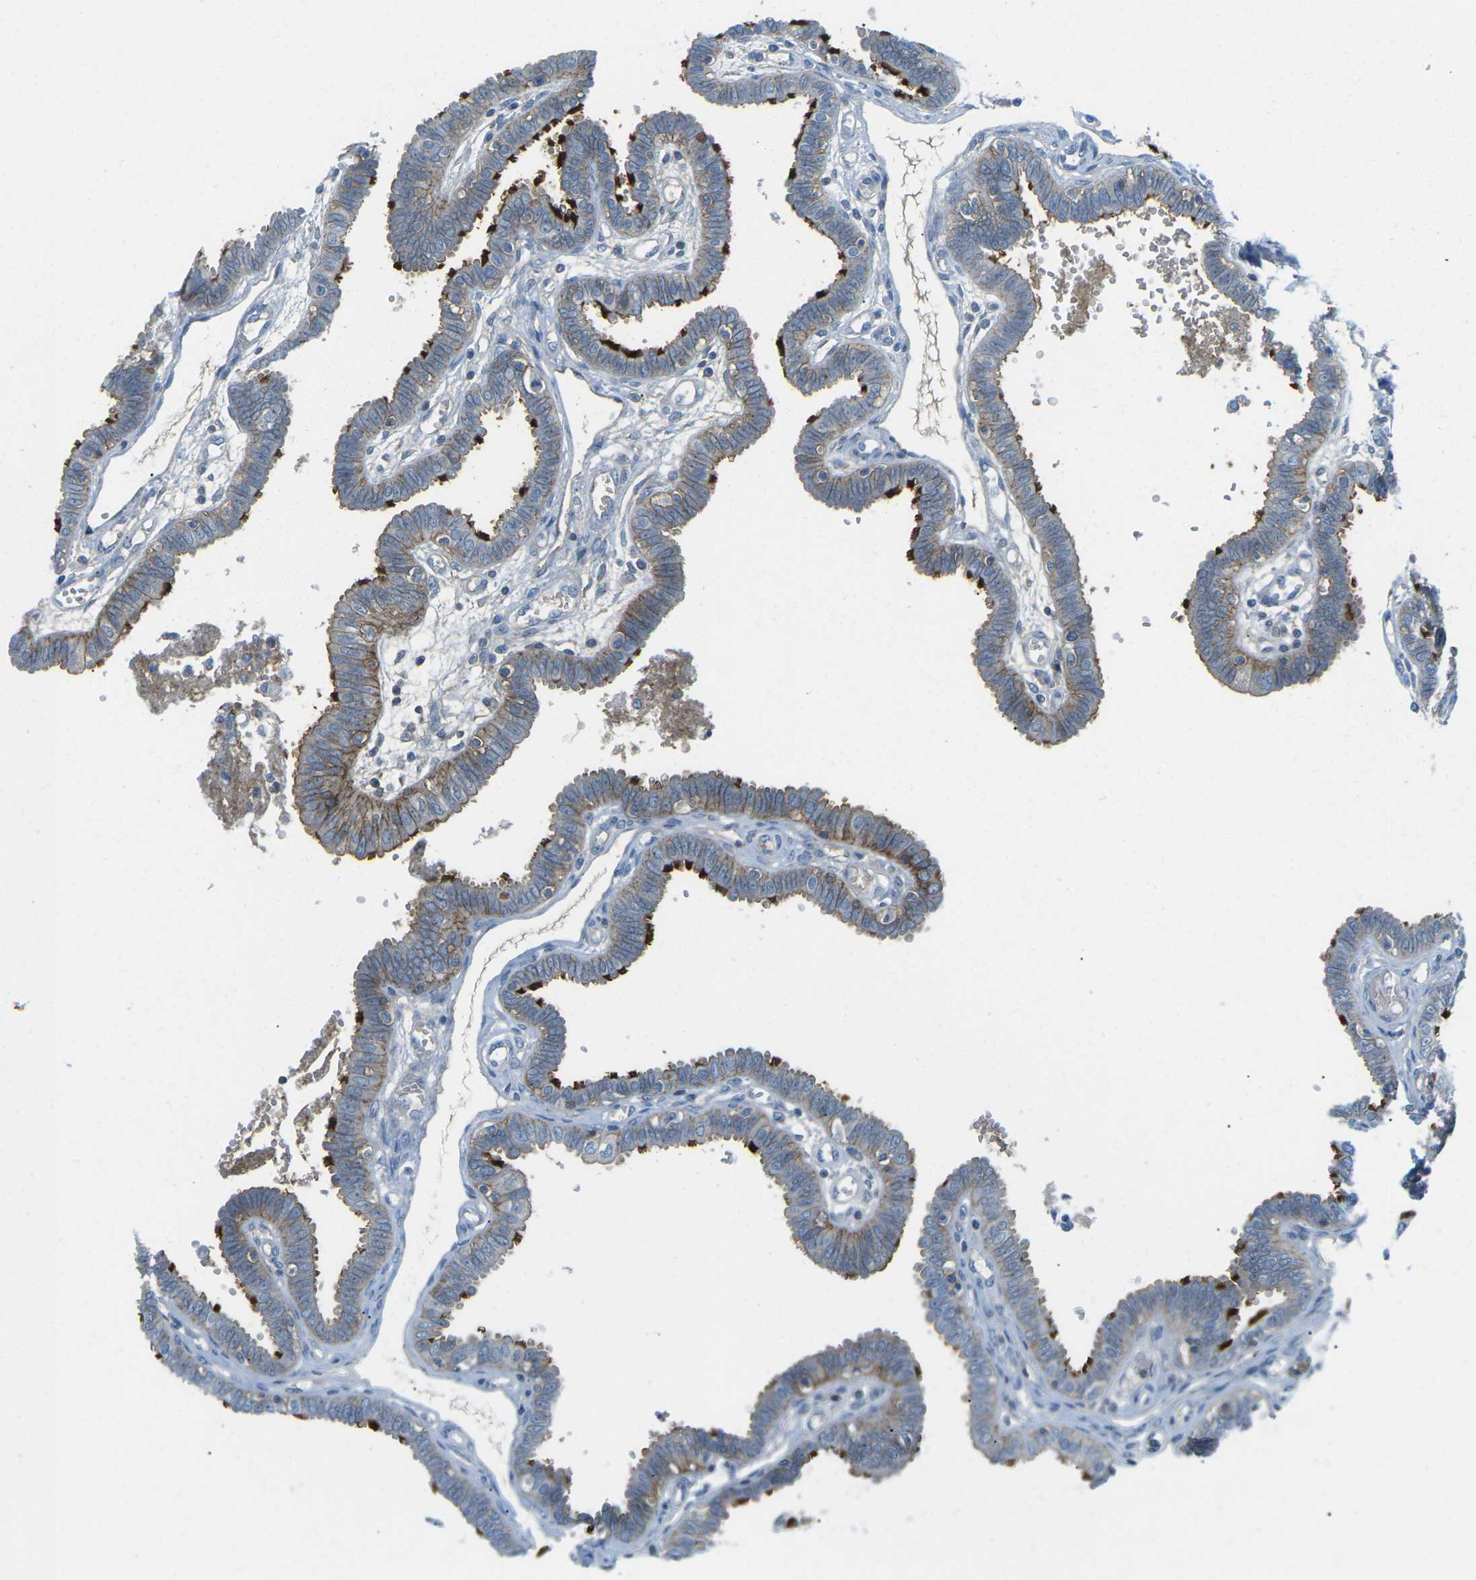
{"staining": {"intensity": "strong", "quantity": "25%-75%", "location": "cytoplasmic/membranous"}, "tissue": "fallopian tube", "cell_type": "Glandular cells", "image_type": "normal", "snomed": [{"axis": "morphology", "description": "Normal tissue, NOS"}, {"axis": "topography", "description": "Fallopian tube"}], "caption": "Immunohistochemistry (IHC) of unremarkable fallopian tube demonstrates high levels of strong cytoplasmic/membranous positivity in approximately 25%-75% of glandular cells. Immunohistochemistry (IHC) stains the protein of interest in brown and the nuclei are stained blue.", "gene": "CD47", "patient": {"sex": "female", "age": 32}}